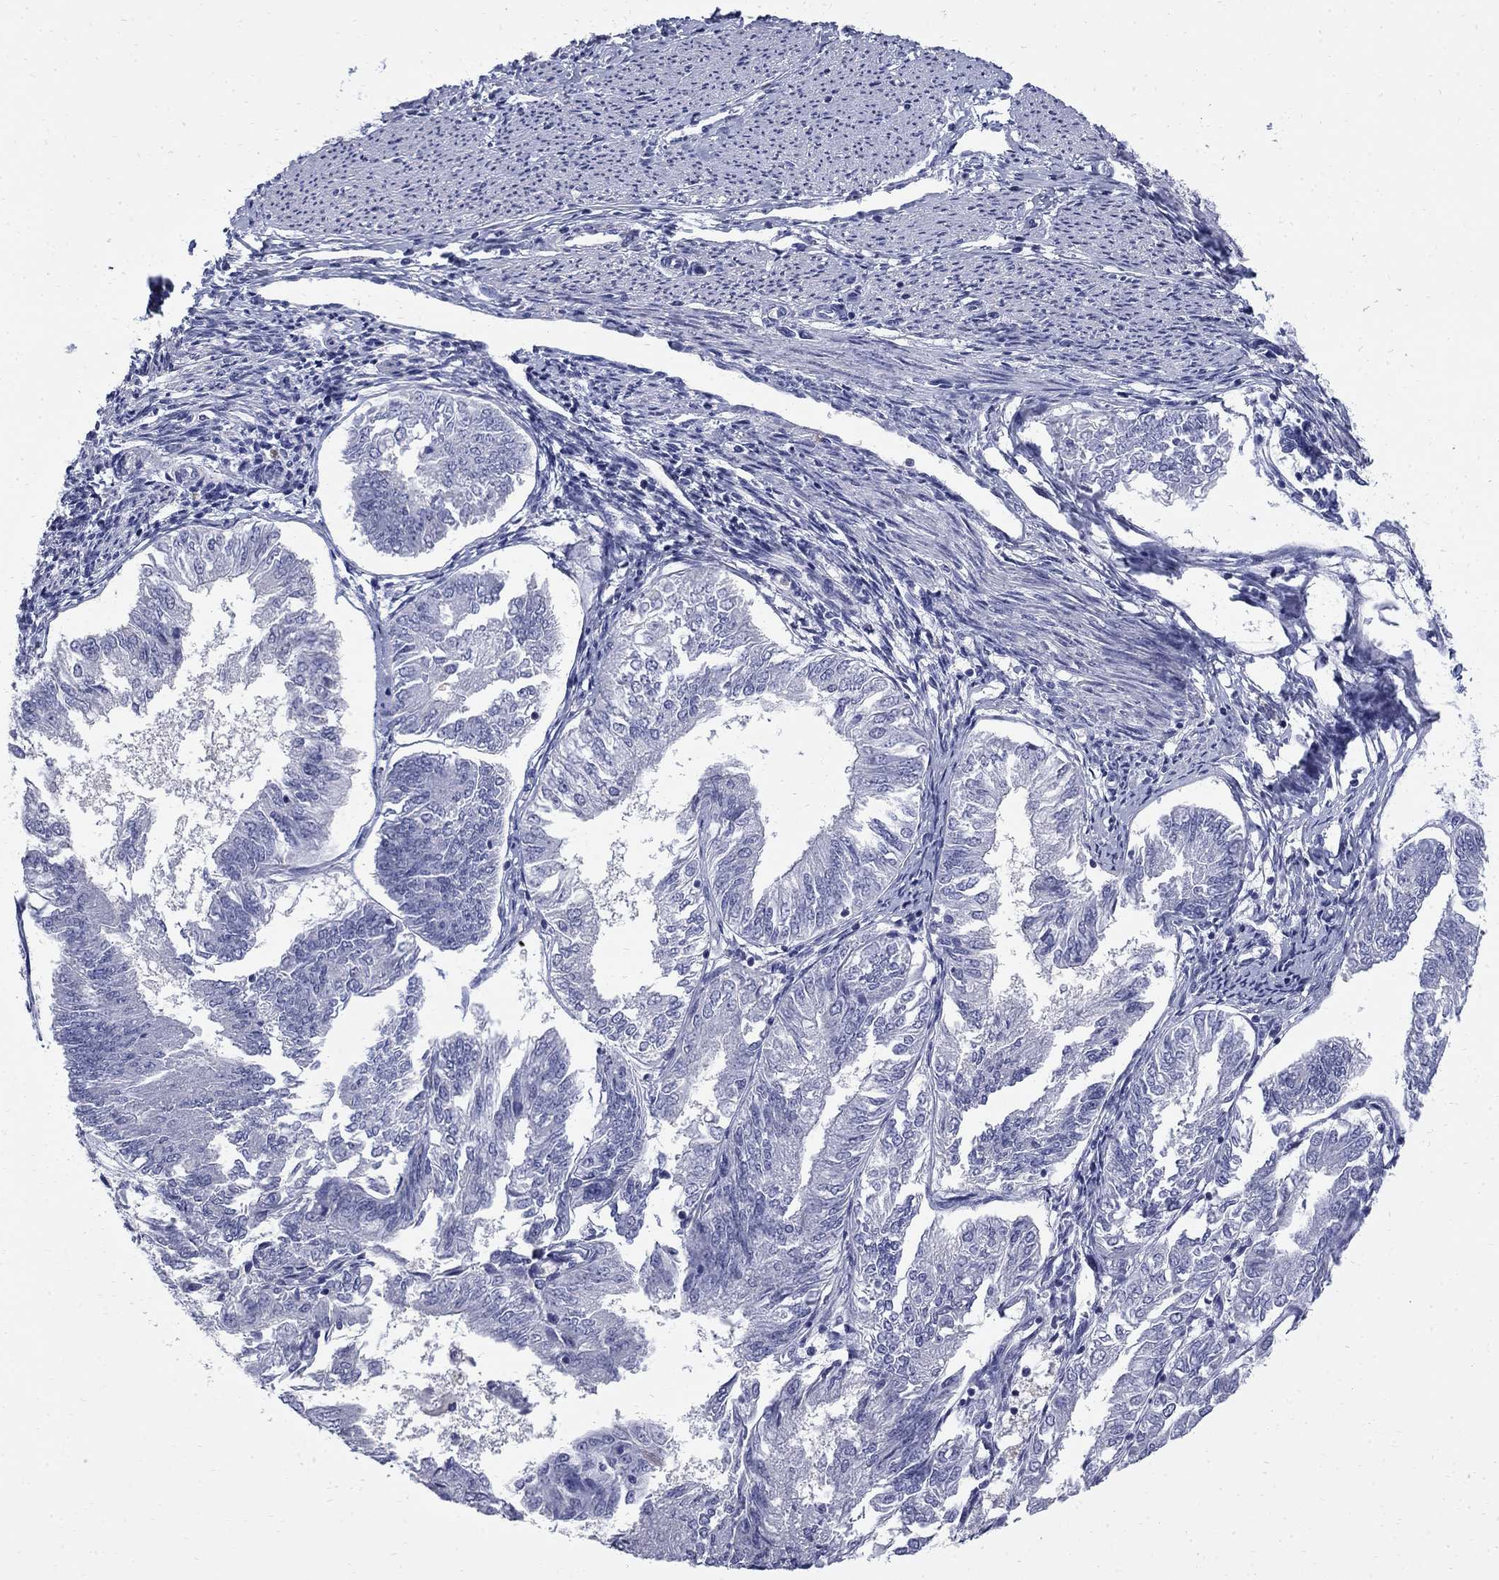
{"staining": {"intensity": "negative", "quantity": "none", "location": "none"}, "tissue": "endometrial cancer", "cell_type": "Tumor cells", "image_type": "cancer", "snomed": [{"axis": "morphology", "description": "Adenocarcinoma, NOS"}, {"axis": "topography", "description": "Endometrium"}], "caption": "The histopathology image reveals no significant expression in tumor cells of endometrial cancer.", "gene": "SERPINB2", "patient": {"sex": "female", "age": 58}}